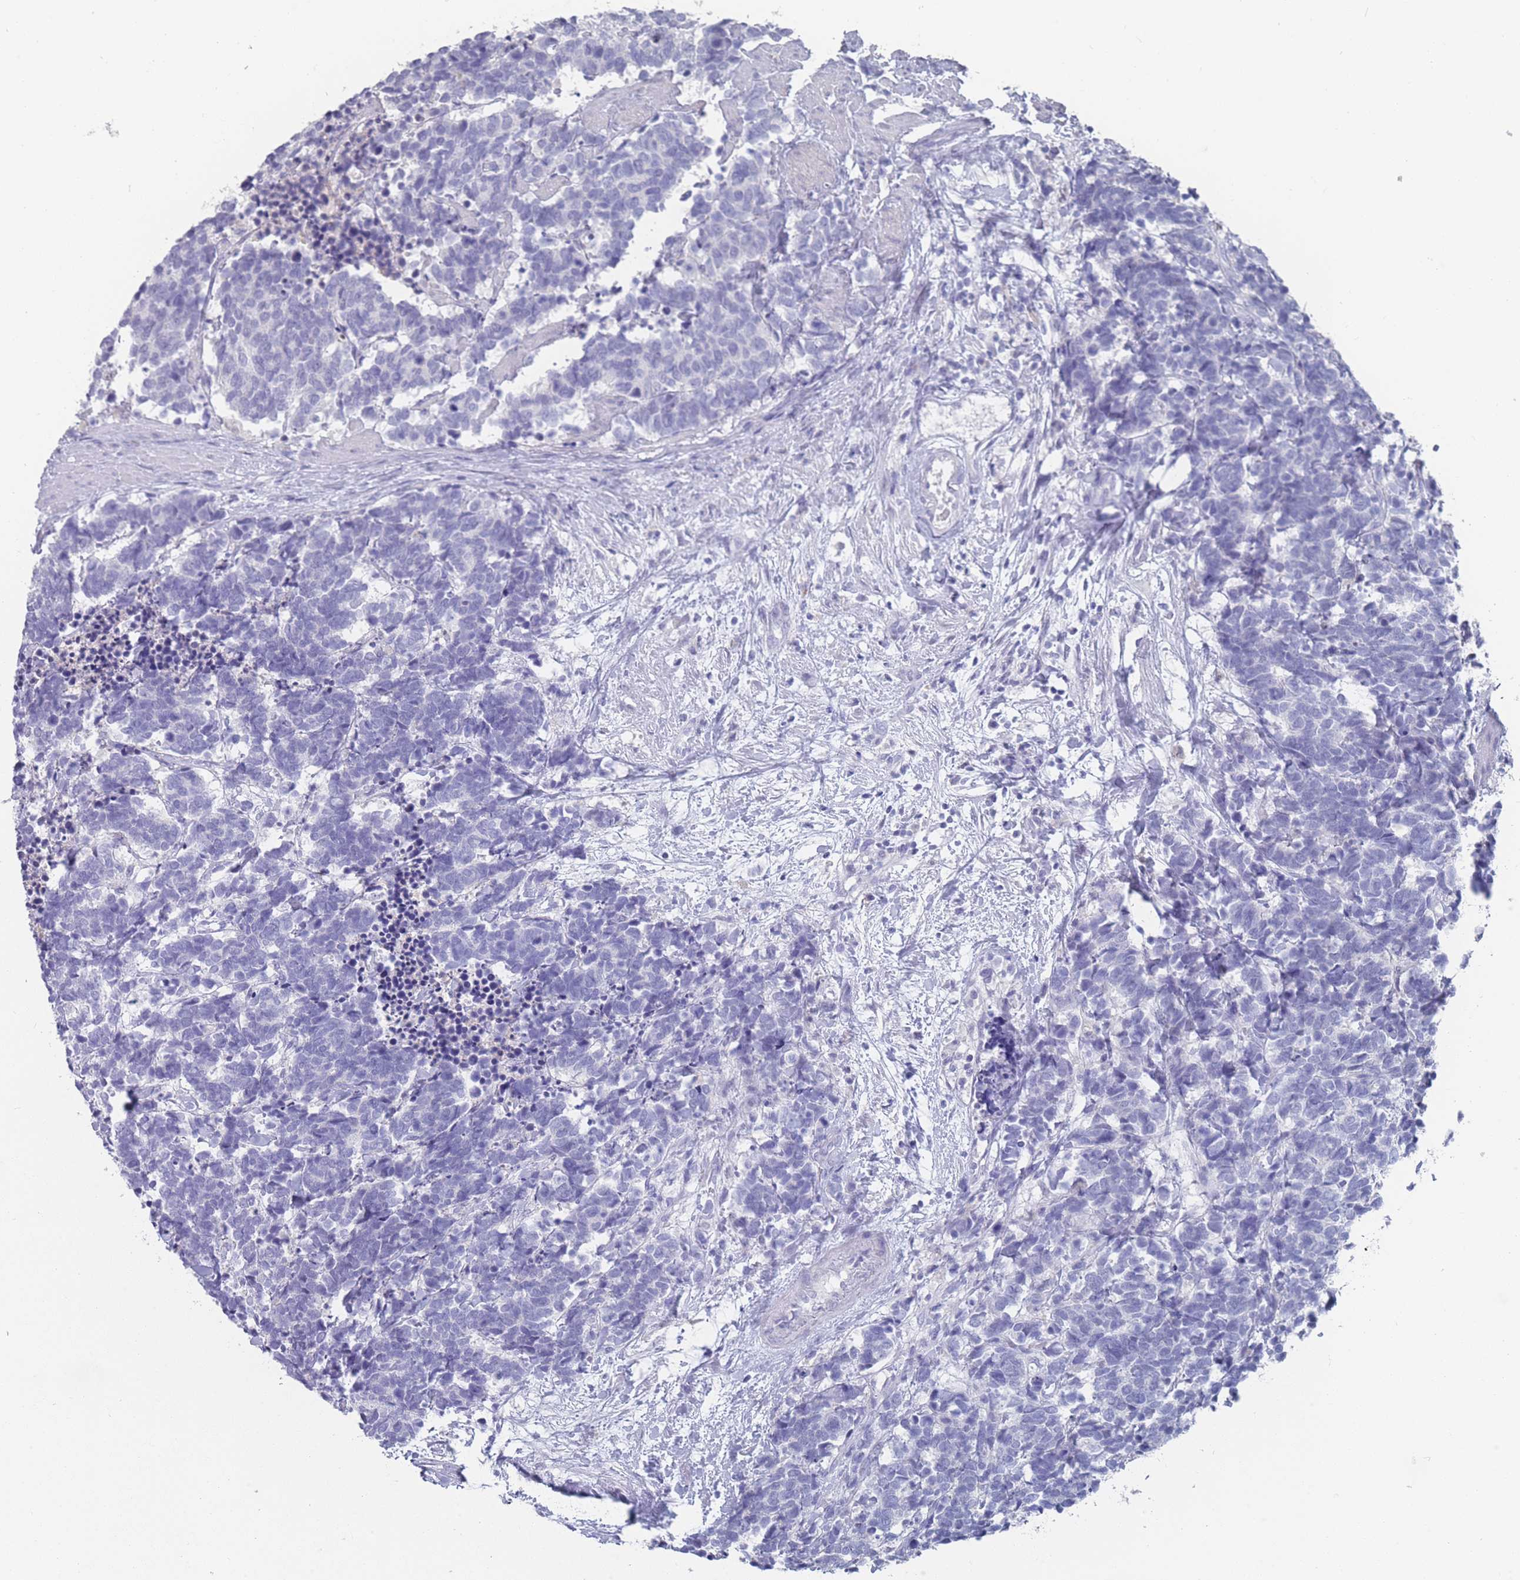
{"staining": {"intensity": "negative", "quantity": "none", "location": "none"}, "tissue": "carcinoid", "cell_type": "Tumor cells", "image_type": "cancer", "snomed": [{"axis": "morphology", "description": "Carcinoma, NOS"}, {"axis": "morphology", "description": "Carcinoid, malignant, NOS"}, {"axis": "topography", "description": "Prostate"}], "caption": "Tumor cells are negative for protein expression in human malignant carcinoid.", "gene": "CYP51A1", "patient": {"sex": "male", "age": 57}}